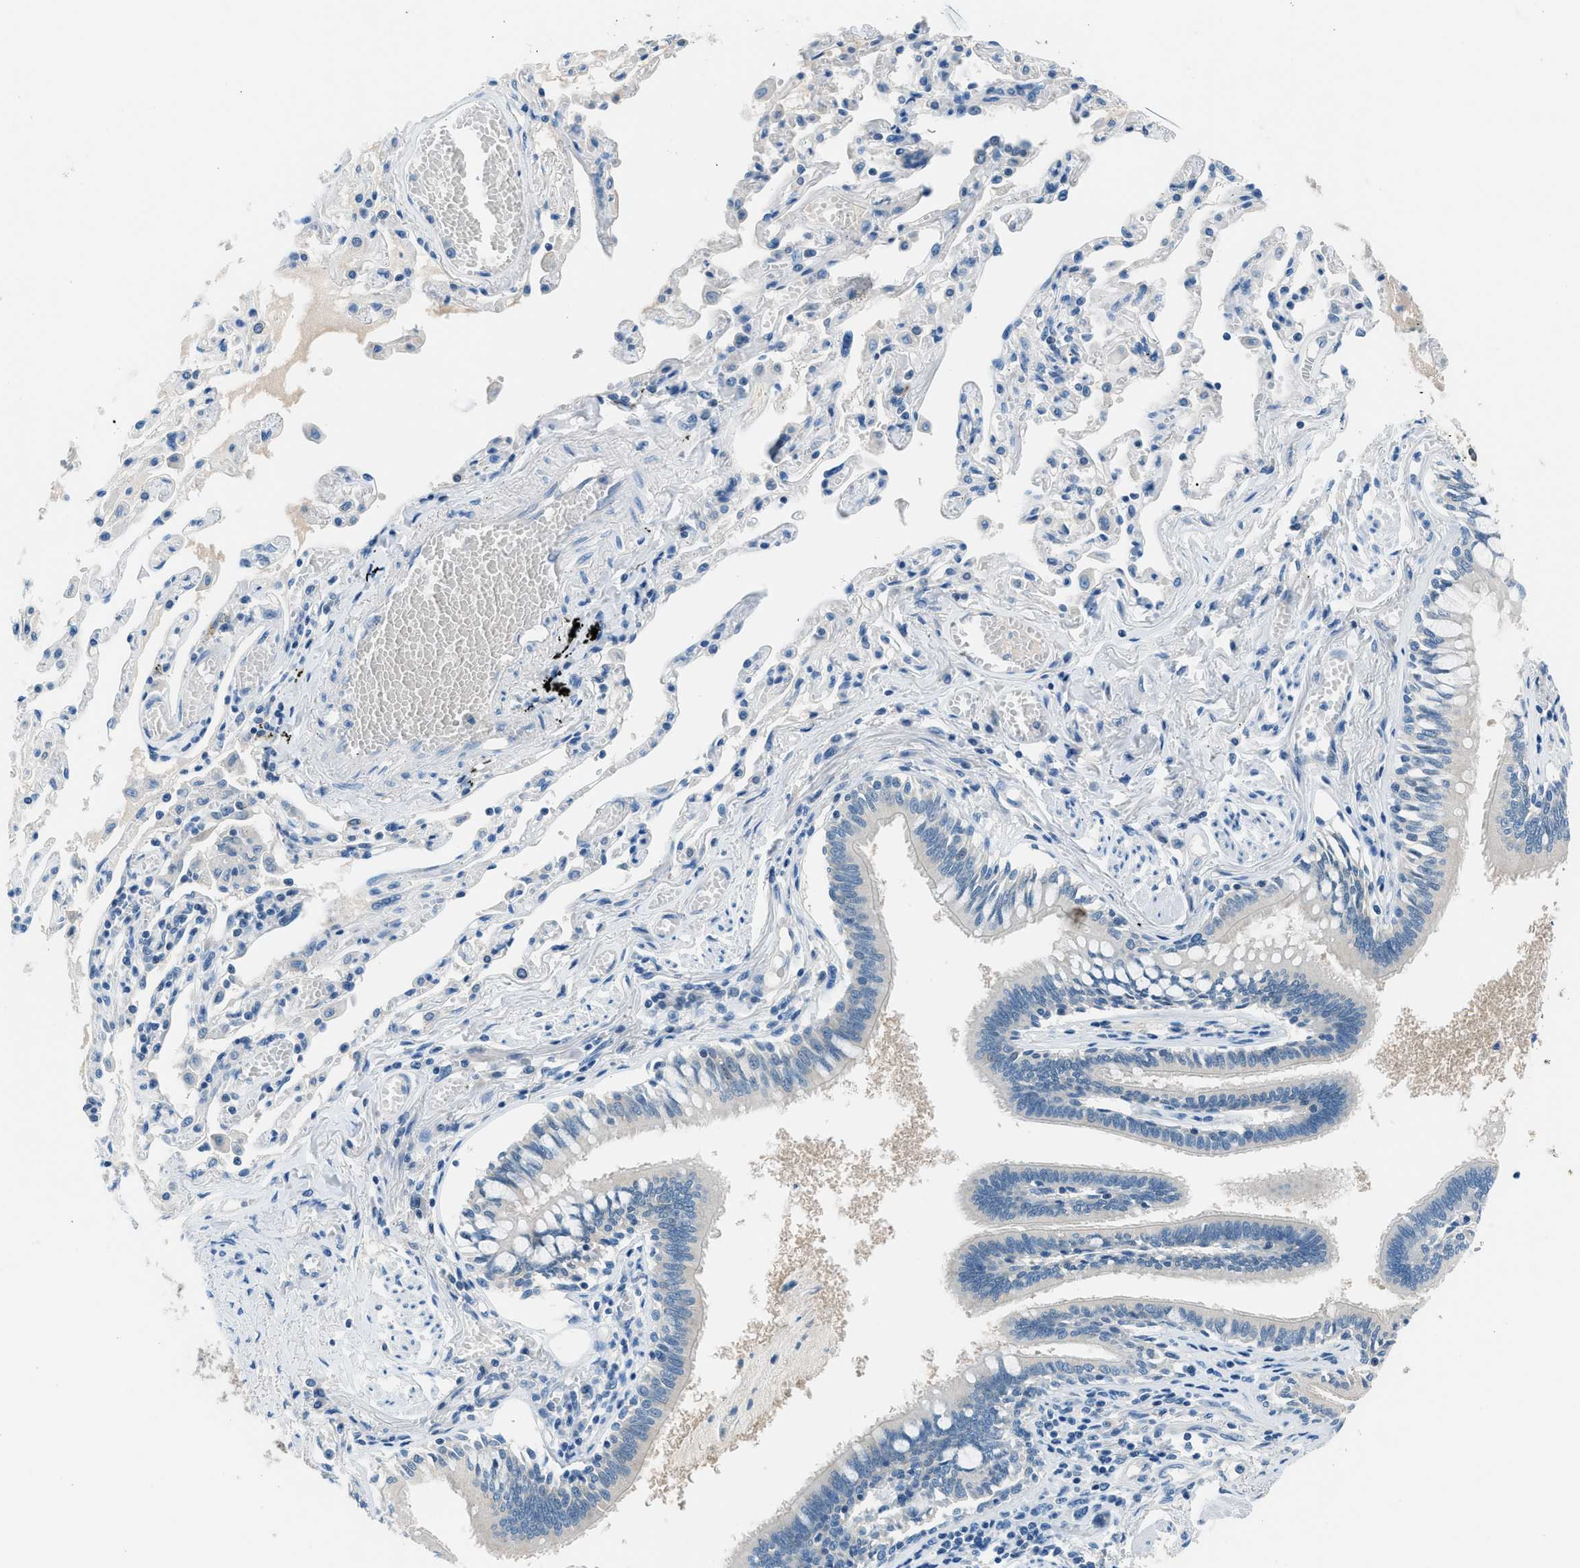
{"staining": {"intensity": "moderate", "quantity": "25%-75%", "location": "cytoplasmic/membranous"}, "tissue": "bronchus", "cell_type": "Respiratory epithelial cells", "image_type": "normal", "snomed": [{"axis": "morphology", "description": "Normal tissue, NOS"}, {"axis": "morphology", "description": "Inflammation, NOS"}, {"axis": "topography", "description": "Cartilage tissue"}, {"axis": "topography", "description": "Lung"}], "caption": "Protein expression analysis of unremarkable human bronchus reveals moderate cytoplasmic/membranous staining in approximately 25%-75% of respiratory epithelial cells.", "gene": "ACP1", "patient": {"sex": "male", "age": 71}}